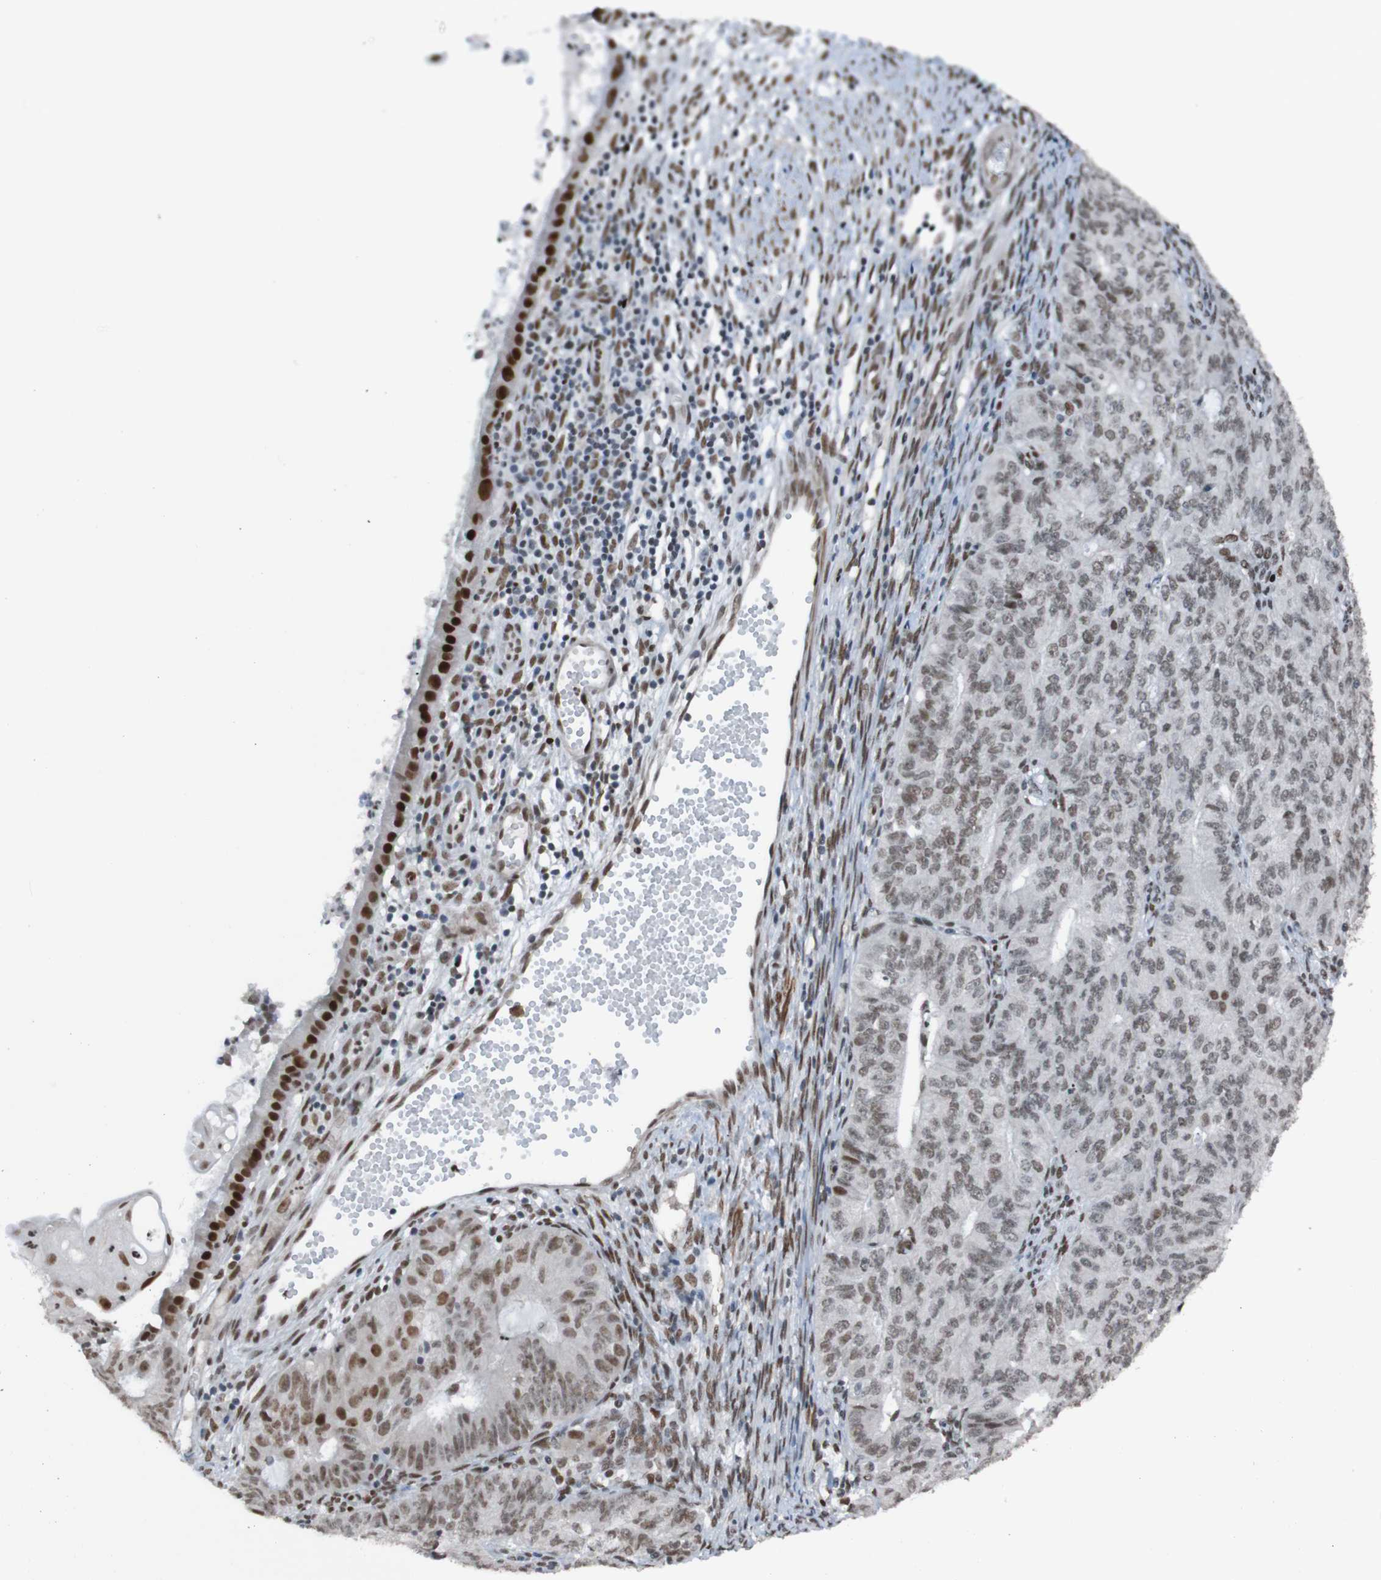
{"staining": {"intensity": "moderate", "quantity": ">75%", "location": "nuclear"}, "tissue": "endometrial cancer", "cell_type": "Tumor cells", "image_type": "cancer", "snomed": [{"axis": "morphology", "description": "Adenocarcinoma, NOS"}, {"axis": "topography", "description": "Endometrium"}], "caption": "Protein staining by immunohistochemistry (IHC) displays moderate nuclear positivity in approximately >75% of tumor cells in endometrial adenocarcinoma. The staining is performed using DAB brown chromogen to label protein expression. The nuclei are counter-stained blue using hematoxylin.", "gene": "PHF2", "patient": {"sex": "female", "age": 32}}